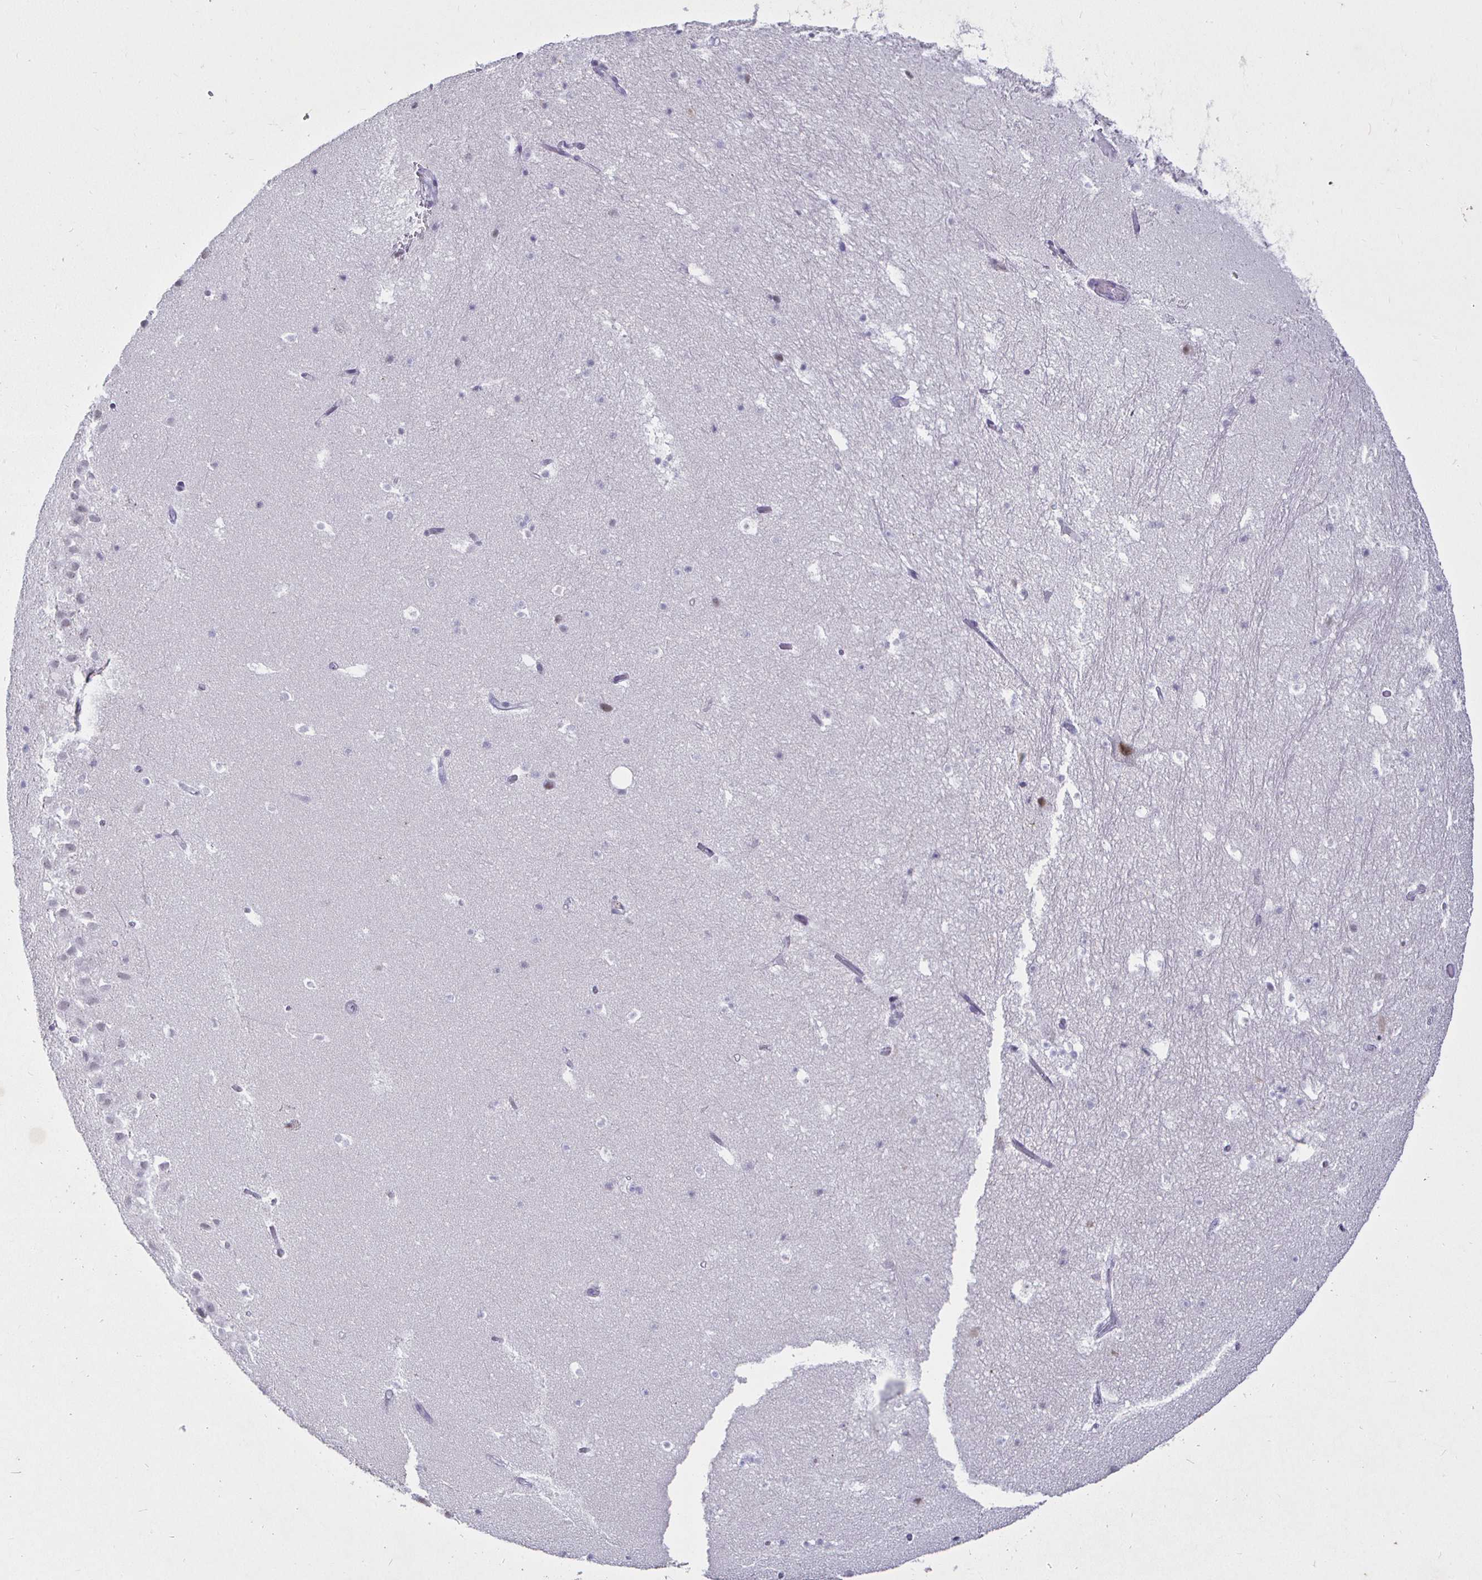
{"staining": {"intensity": "negative", "quantity": "none", "location": "none"}, "tissue": "hippocampus", "cell_type": "Glial cells", "image_type": "normal", "snomed": [{"axis": "morphology", "description": "Normal tissue, NOS"}, {"axis": "topography", "description": "Hippocampus"}], "caption": "The image exhibits no significant staining in glial cells of hippocampus.", "gene": "MLH1", "patient": {"sex": "male", "age": 26}}